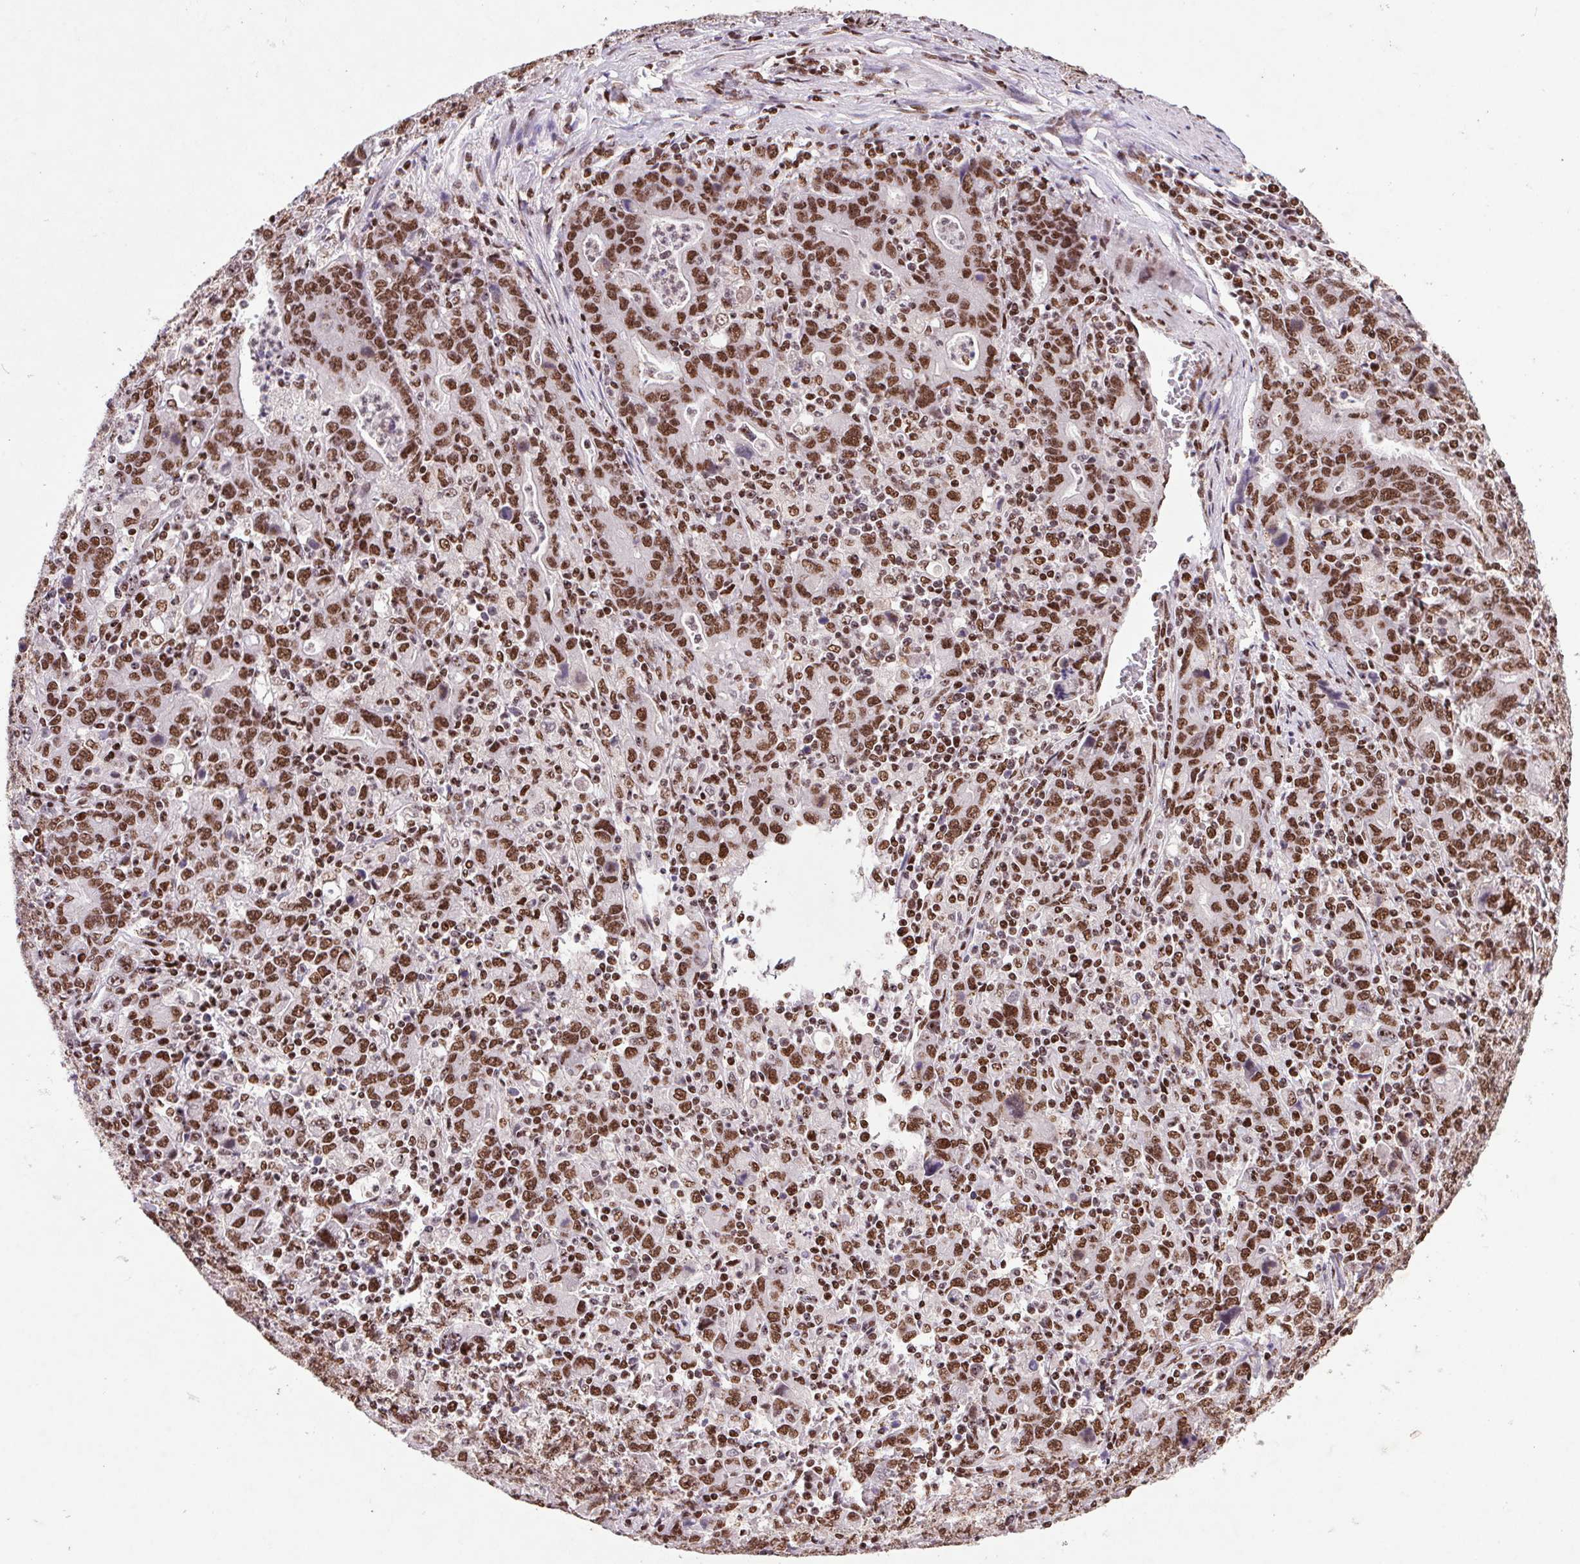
{"staining": {"intensity": "strong", "quantity": ">75%", "location": "nuclear"}, "tissue": "stomach cancer", "cell_type": "Tumor cells", "image_type": "cancer", "snomed": [{"axis": "morphology", "description": "Adenocarcinoma, NOS"}, {"axis": "topography", "description": "Stomach, upper"}], "caption": "Brown immunohistochemical staining in stomach cancer demonstrates strong nuclear expression in about >75% of tumor cells. The protein of interest is shown in brown color, while the nuclei are stained blue.", "gene": "LDLRAD4", "patient": {"sex": "male", "age": 69}}